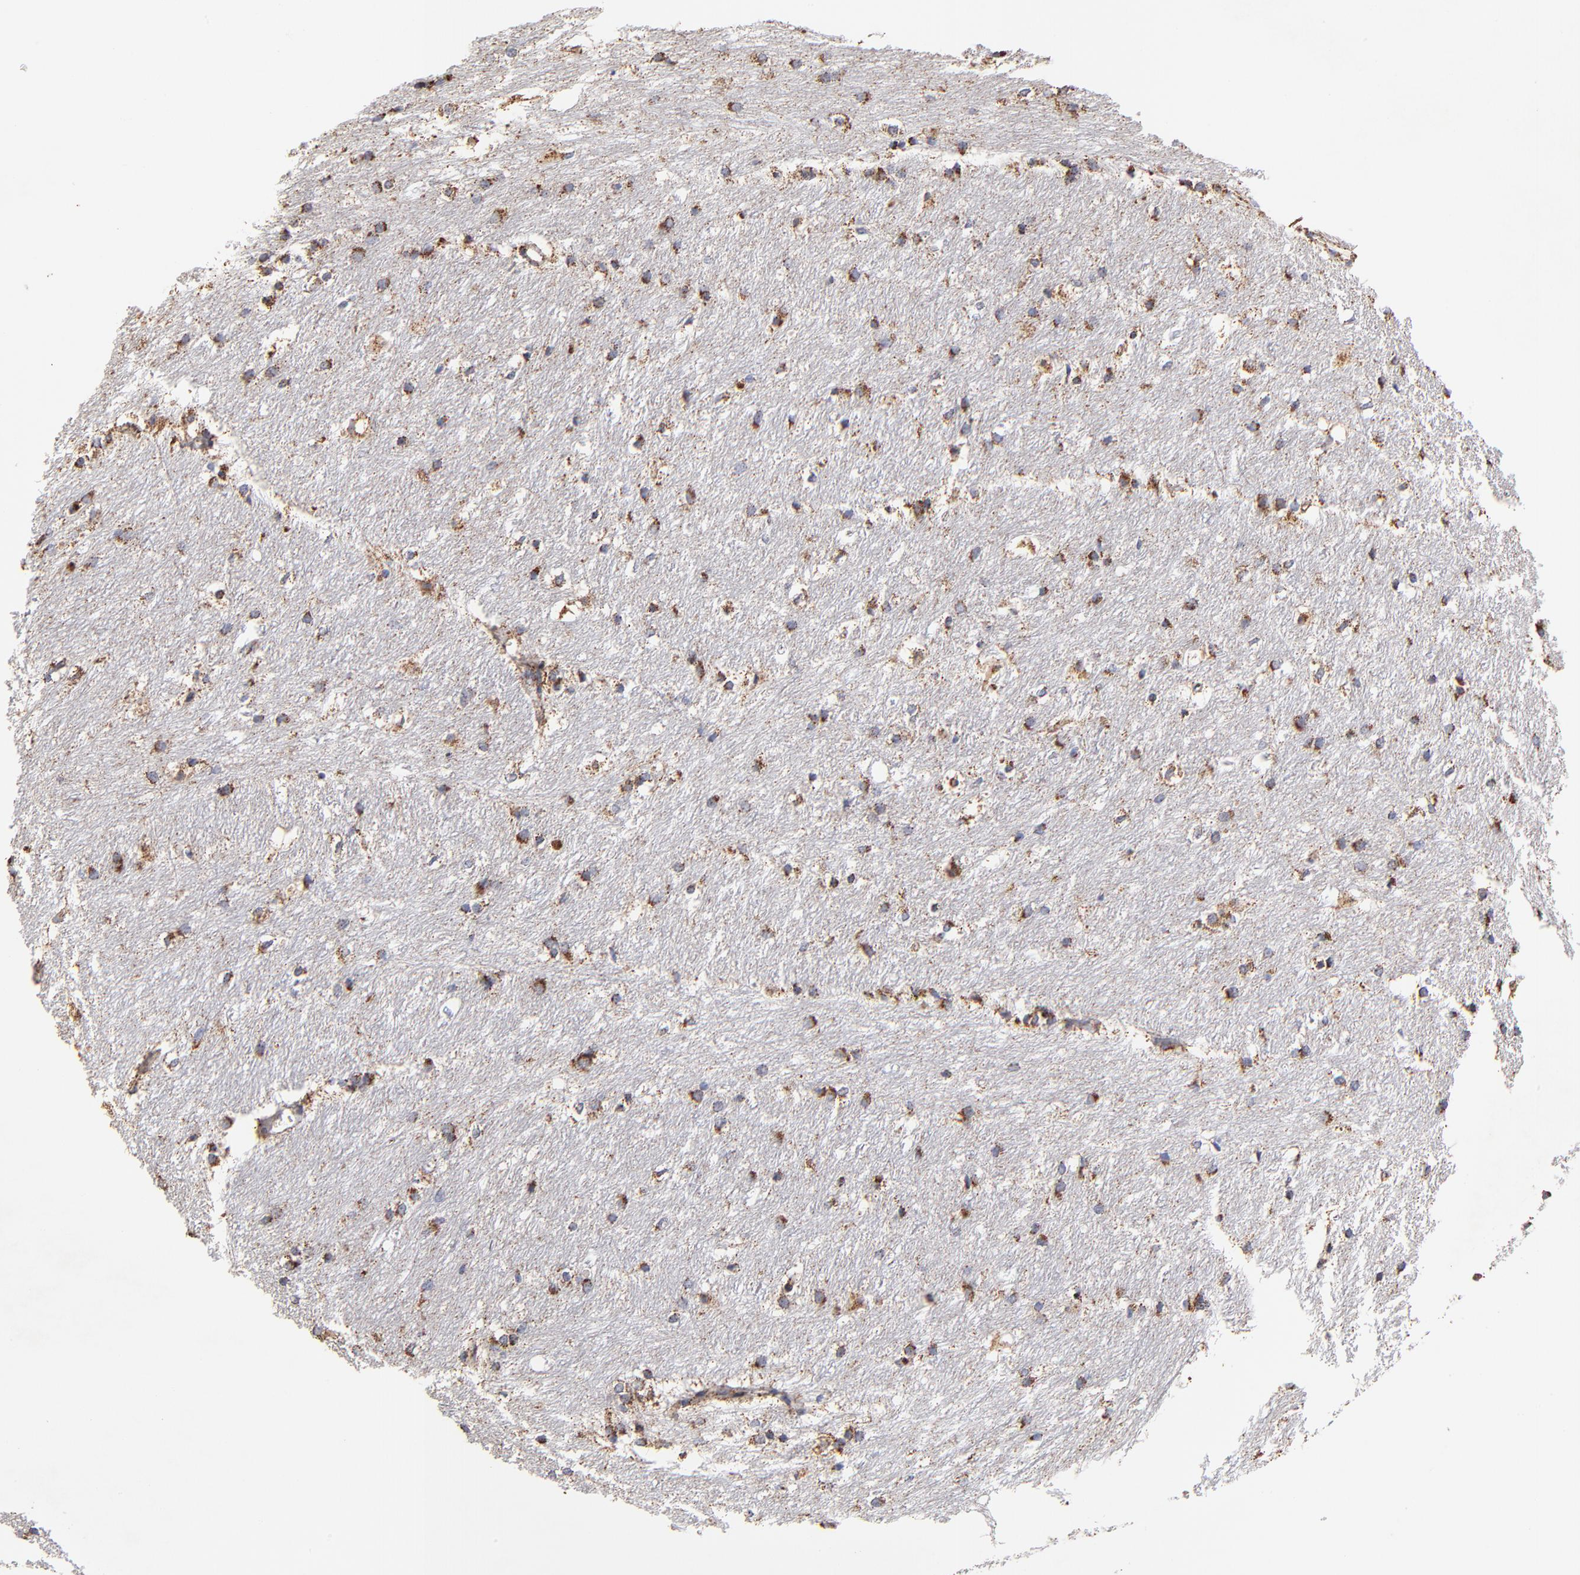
{"staining": {"intensity": "negative", "quantity": "none", "location": "none"}, "tissue": "caudate", "cell_type": "Glial cells", "image_type": "normal", "snomed": [{"axis": "morphology", "description": "Normal tissue, NOS"}, {"axis": "topography", "description": "Lateral ventricle wall"}], "caption": "This is a histopathology image of immunohistochemistry staining of normal caudate, which shows no staining in glial cells.", "gene": "SSBP1", "patient": {"sex": "female", "age": 19}}